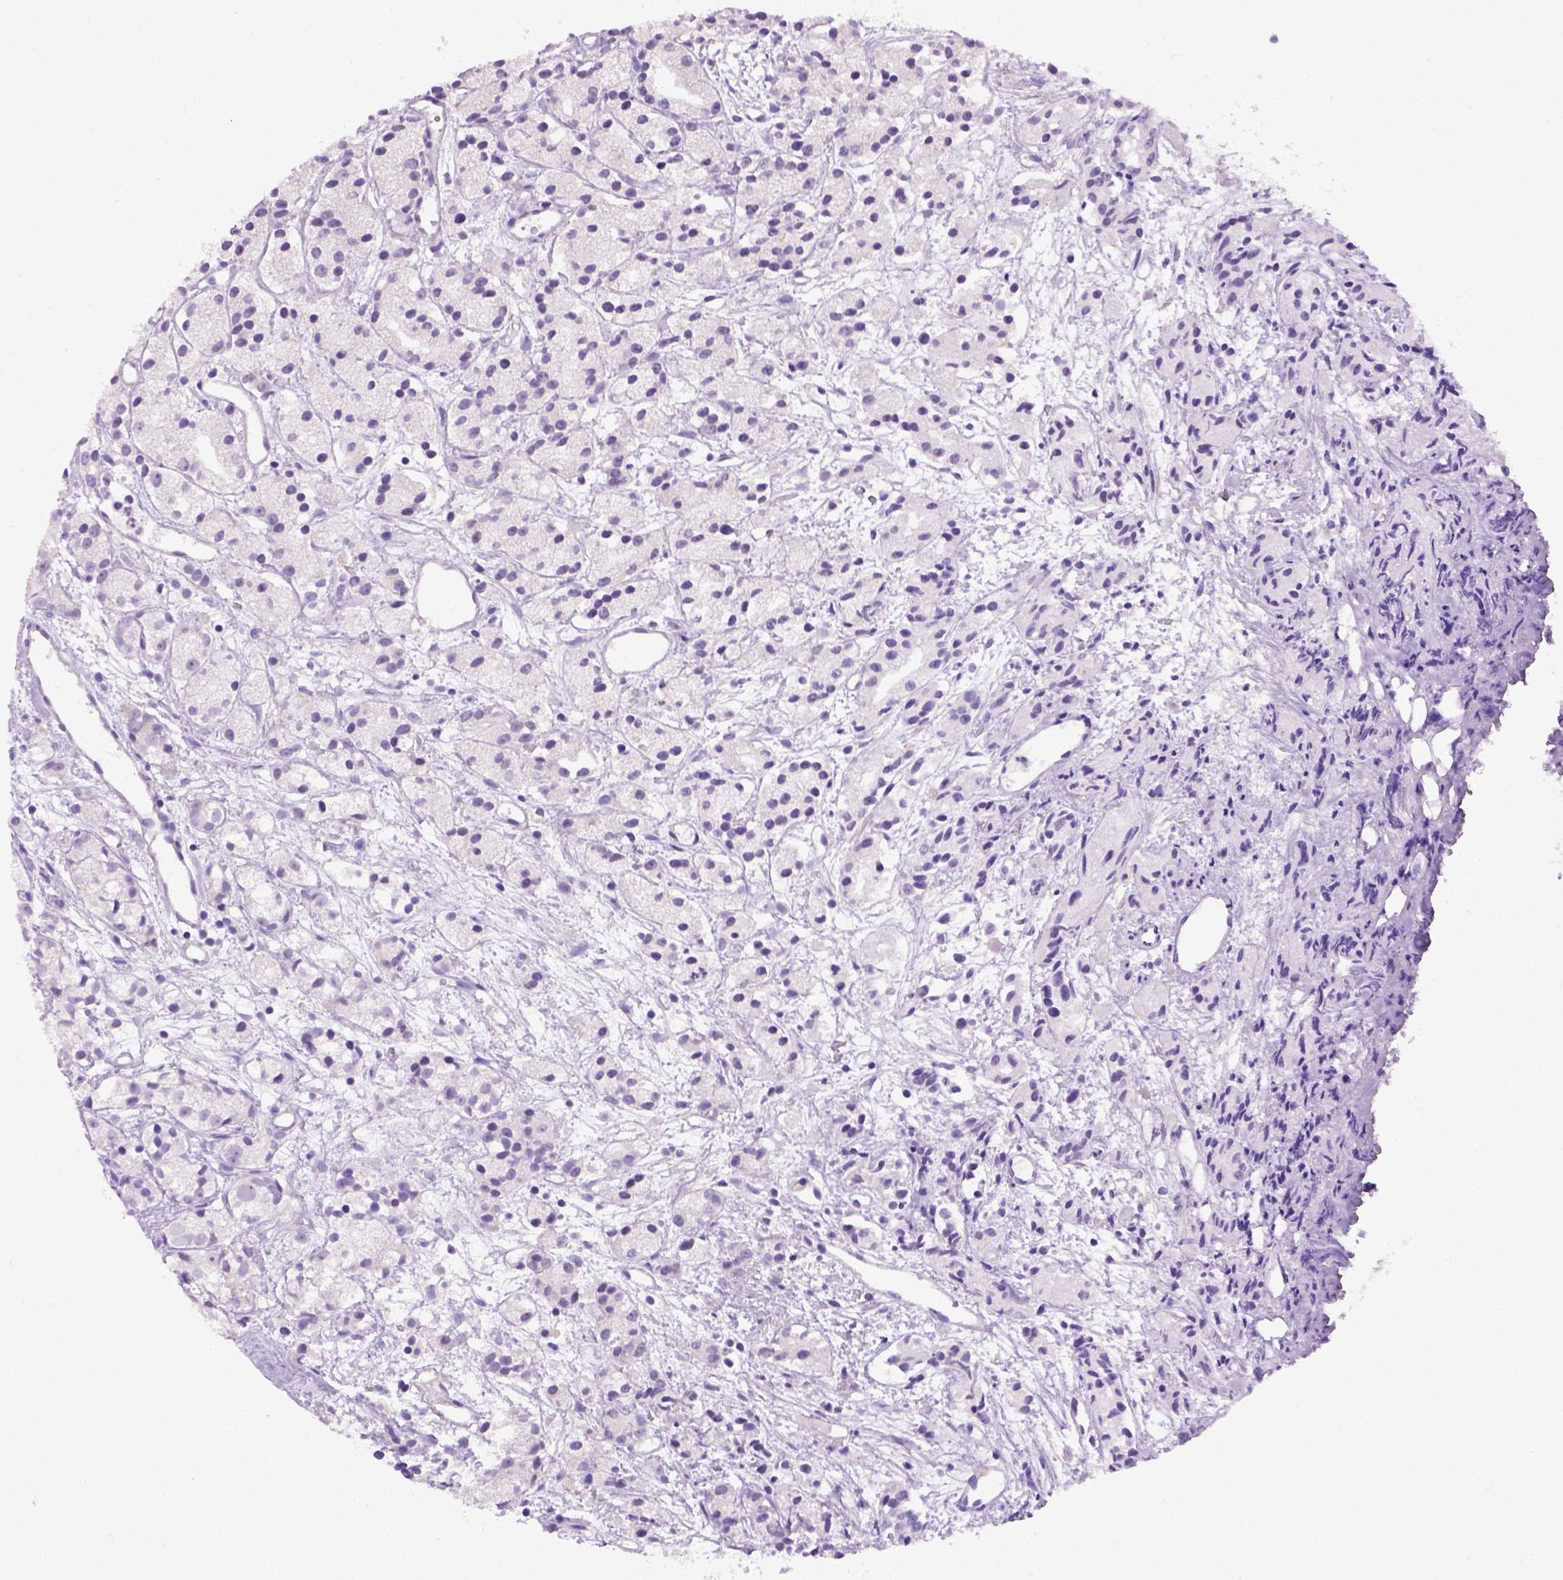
{"staining": {"intensity": "negative", "quantity": "none", "location": "none"}, "tissue": "prostate cancer", "cell_type": "Tumor cells", "image_type": "cancer", "snomed": [{"axis": "morphology", "description": "Adenocarcinoma, Medium grade"}, {"axis": "topography", "description": "Prostate"}], "caption": "Photomicrograph shows no protein positivity in tumor cells of medium-grade adenocarcinoma (prostate) tissue.", "gene": "UTP4", "patient": {"sex": "male", "age": 74}}